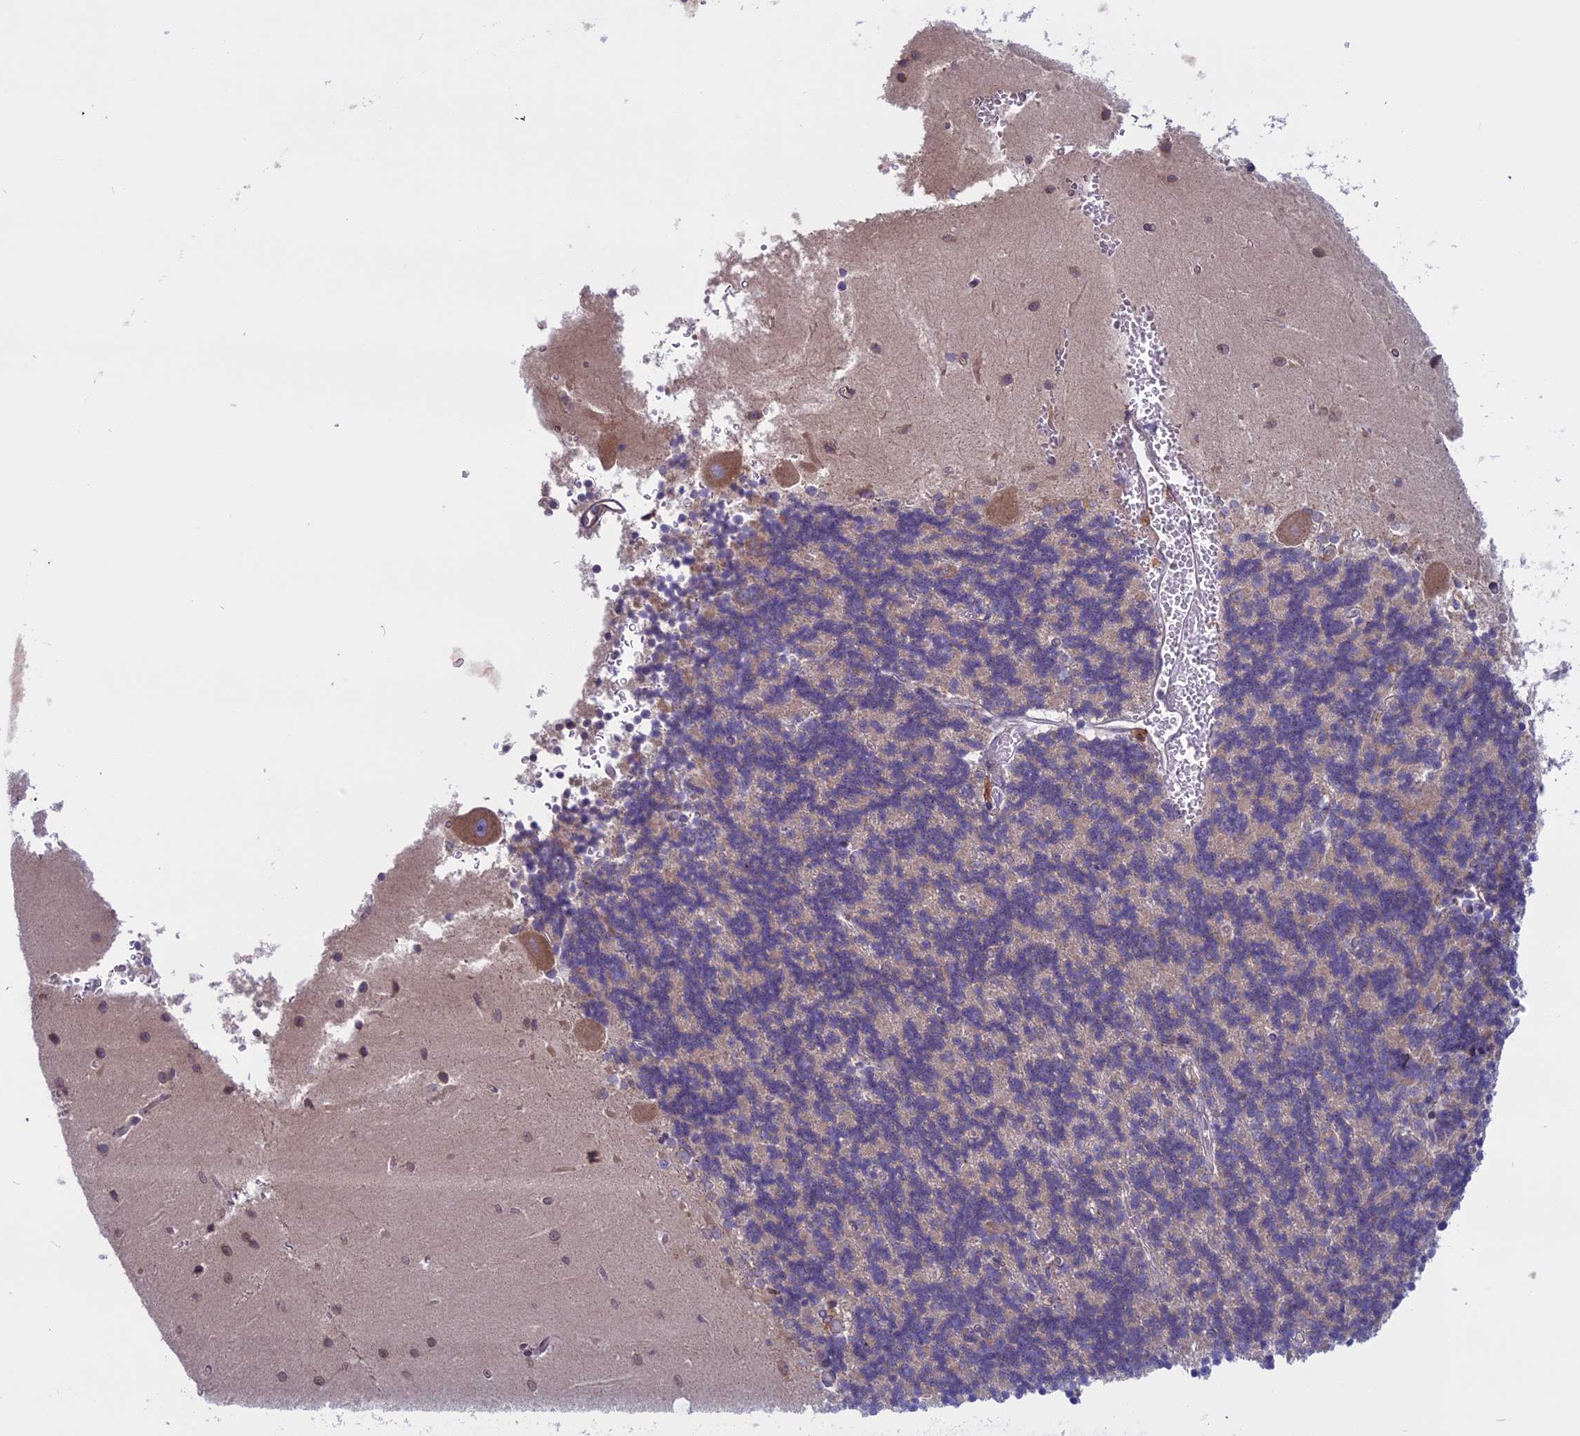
{"staining": {"intensity": "negative", "quantity": "none", "location": "none"}, "tissue": "cerebellum", "cell_type": "Cells in granular layer", "image_type": "normal", "snomed": [{"axis": "morphology", "description": "Normal tissue, NOS"}, {"axis": "topography", "description": "Cerebellum"}], "caption": "The image shows no staining of cells in granular layer in unremarkable cerebellum. (Brightfield microscopy of DAB (3,3'-diaminobenzidine) immunohistochemistry (IHC) at high magnification).", "gene": "DCTN5", "patient": {"sex": "male", "age": 37}}